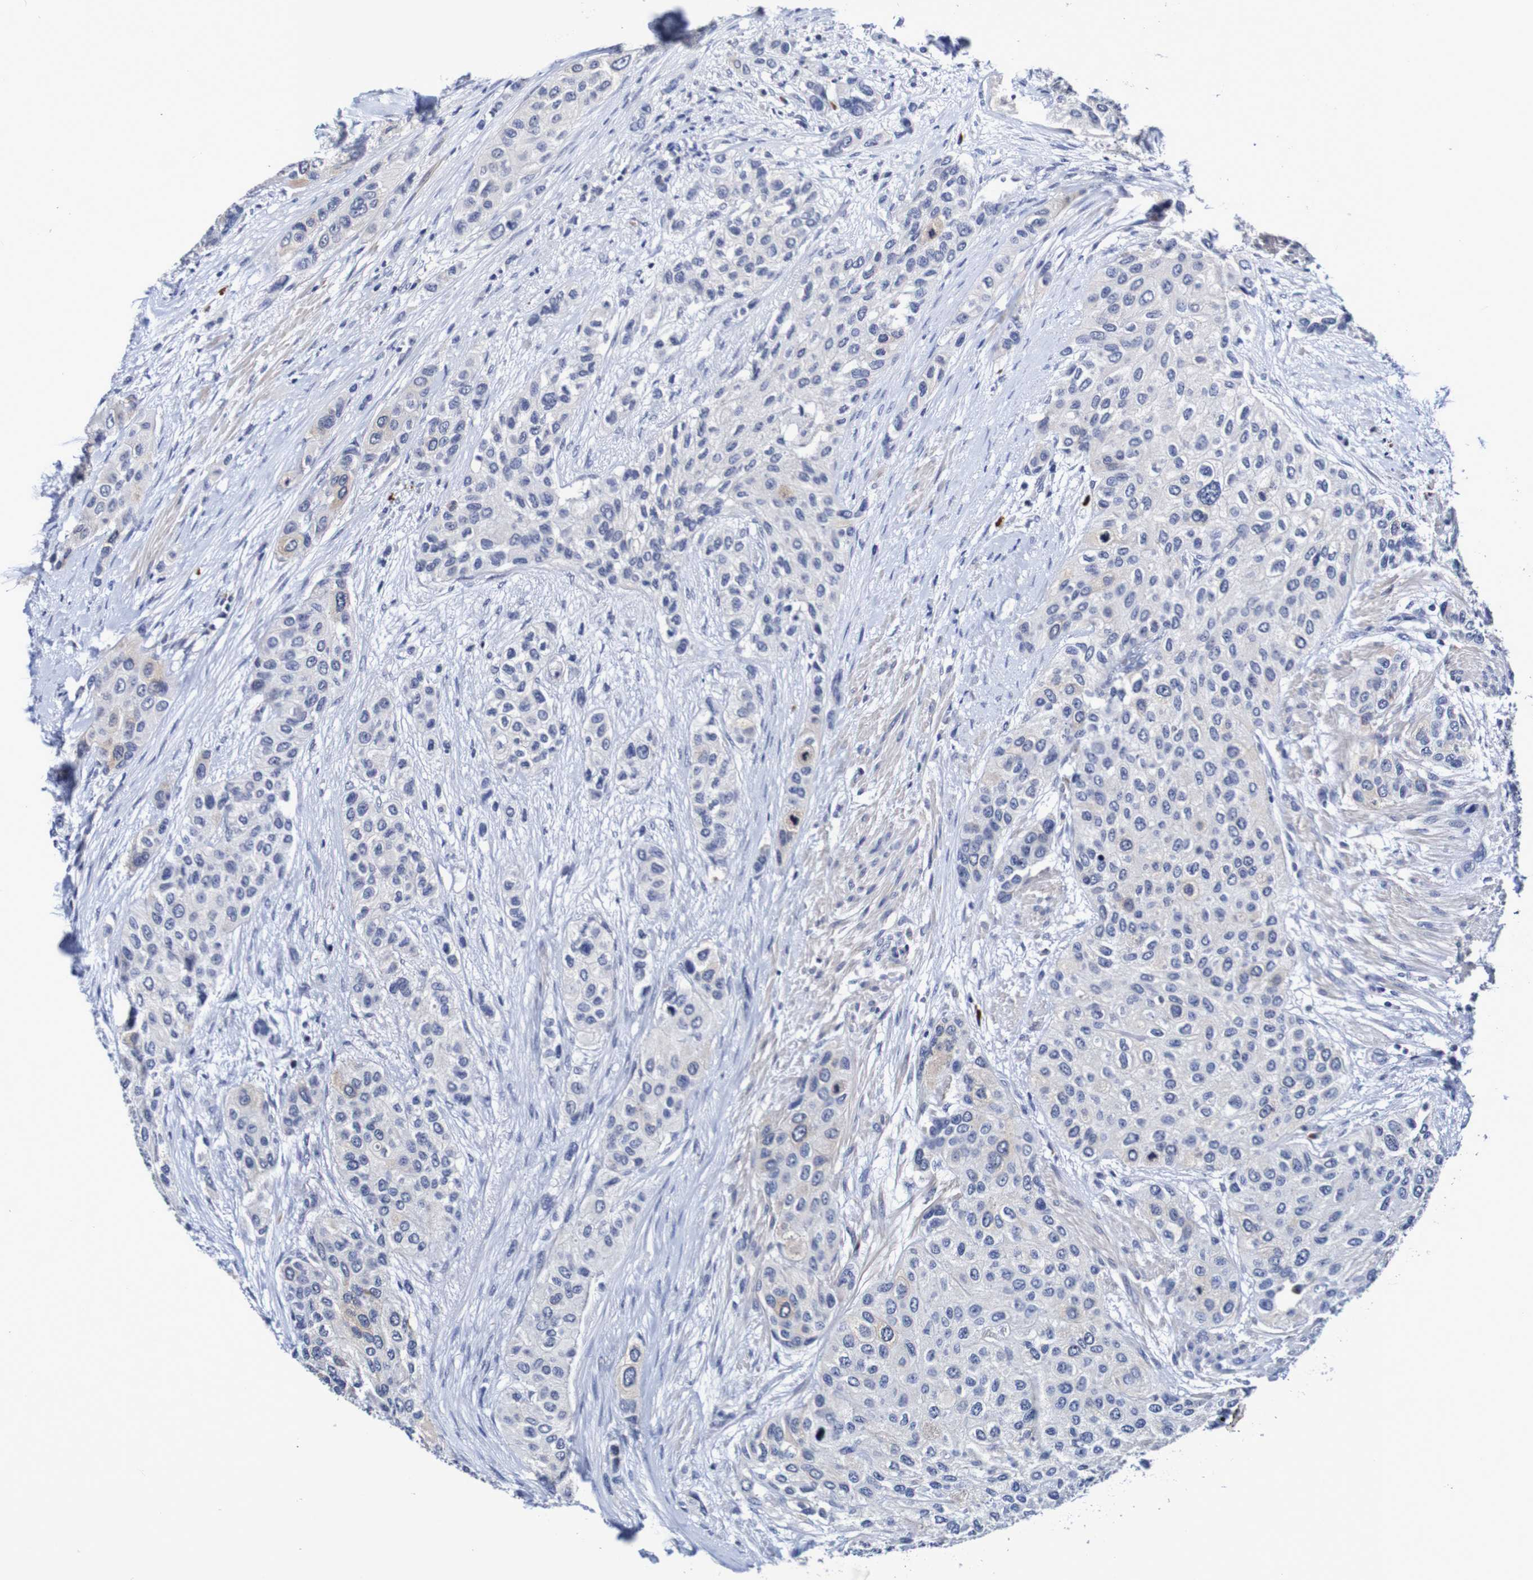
{"staining": {"intensity": "moderate", "quantity": "<25%", "location": "cytoplasmic/membranous"}, "tissue": "urothelial cancer", "cell_type": "Tumor cells", "image_type": "cancer", "snomed": [{"axis": "morphology", "description": "Urothelial carcinoma, High grade"}, {"axis": "topography", "description": "Urinary bladder"}], "caption": "This micrograph exhibits urothelial carcinoma (high-grade) stained with immunohistochemistry to label a protein in brown. The cytoplasmic/membranous of tumor cells show moderate positivity for the protein. Nuclei are counter-stained blue.", "gene": "ACVR1C", "patient": {"sex": "female", "age": 56}}